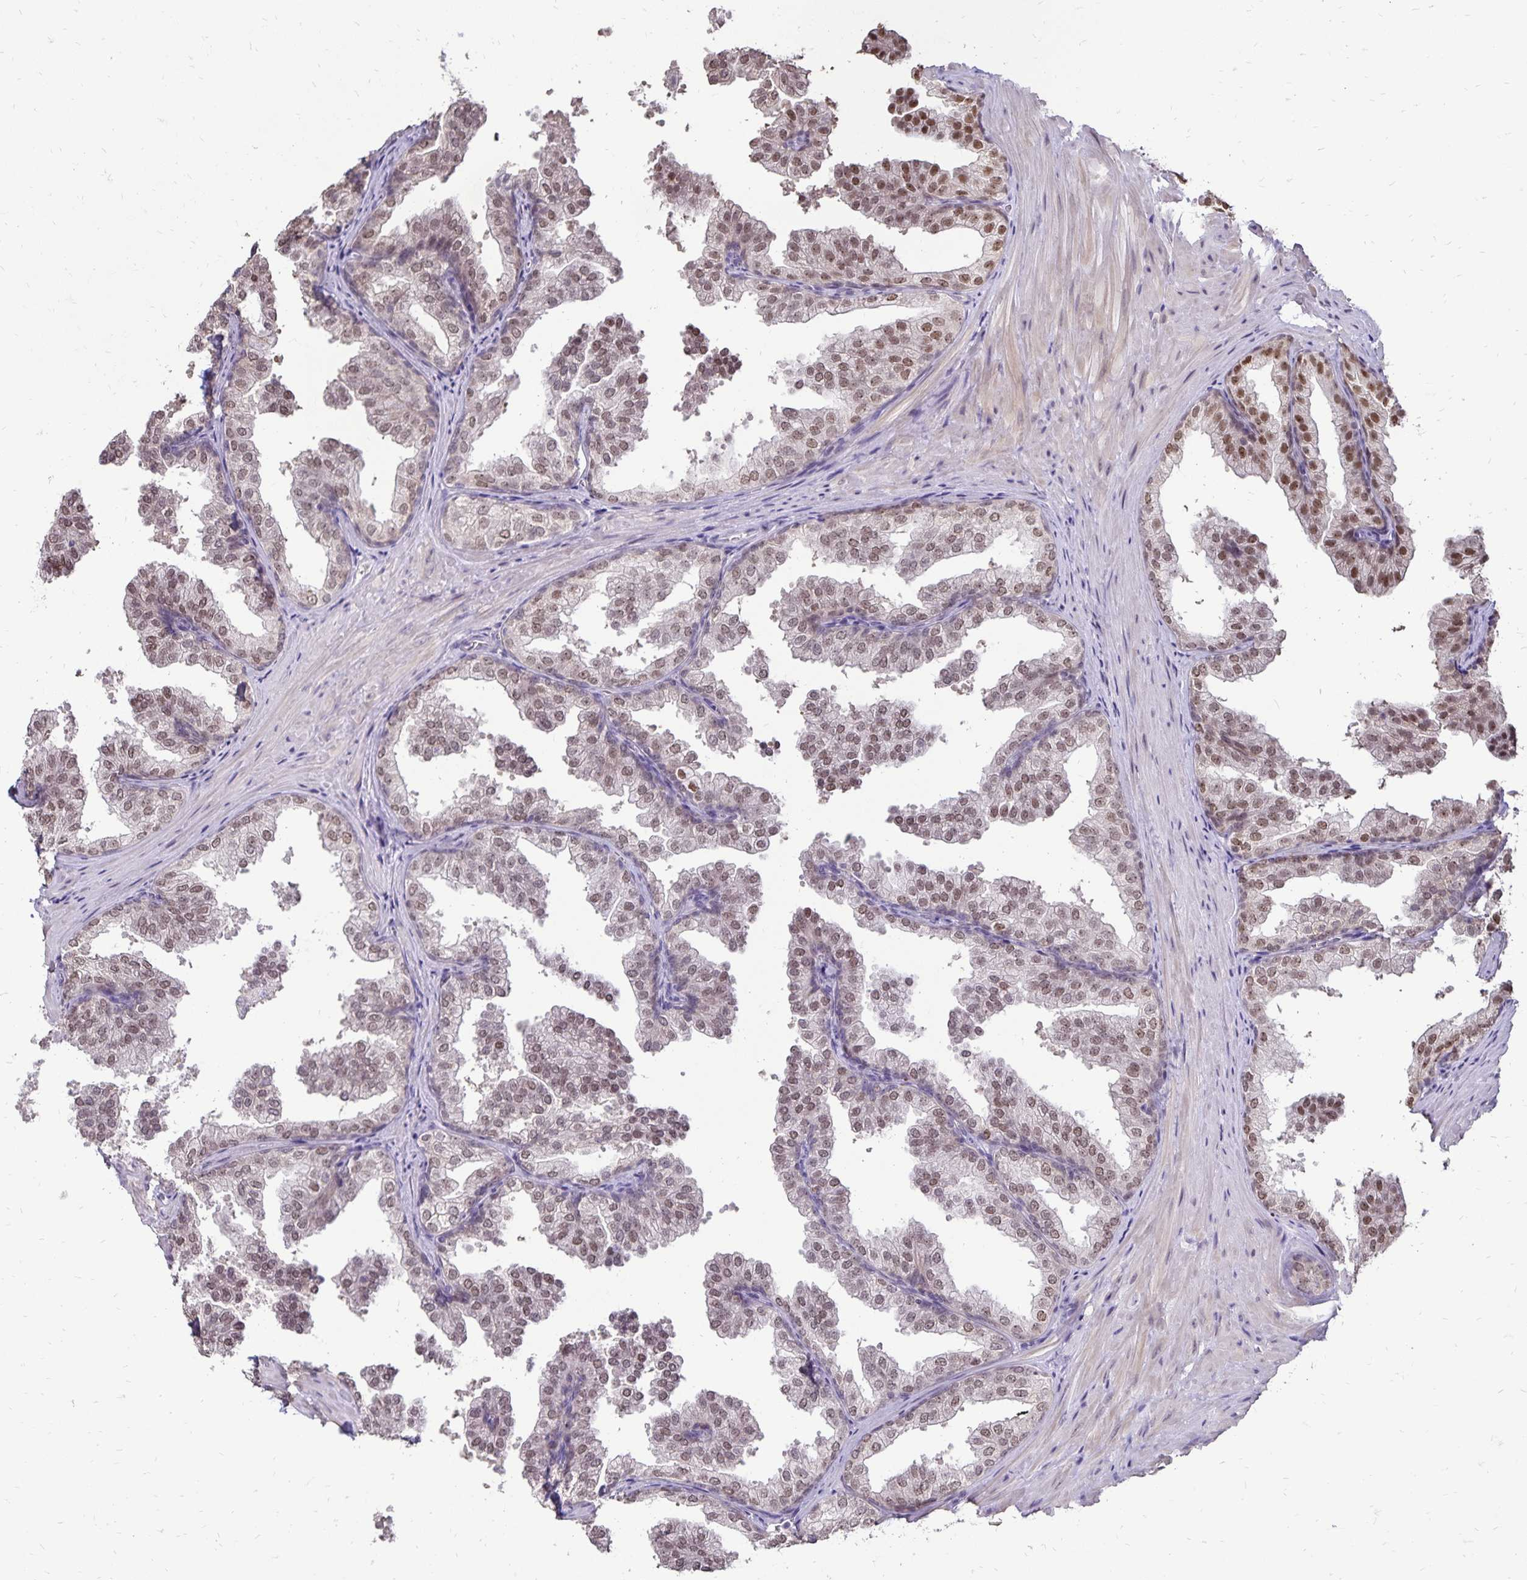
{"staining": {"intensity": "moderate", "quantity": ">75%", "location": "nuclear"}, "tissue": "prostate", "cell_type": "Glandular cells", "image_type": "normal", "snomed": [{"axis": "morphology", "description": "Normal tissue, NOS"}, {"axis": "topography", "description": "Prostate"}], "caption": "Immunohistochemistry (IHC) image of benign prostate: prostate stained using immunohistochemistry reveals medium levels of moderate protein expression localized specifically in the nuclear of glandular cells, appearing as a nuclear brown color.", "gene": "POLB", "patient": {"sex": "male", "age": 37}}